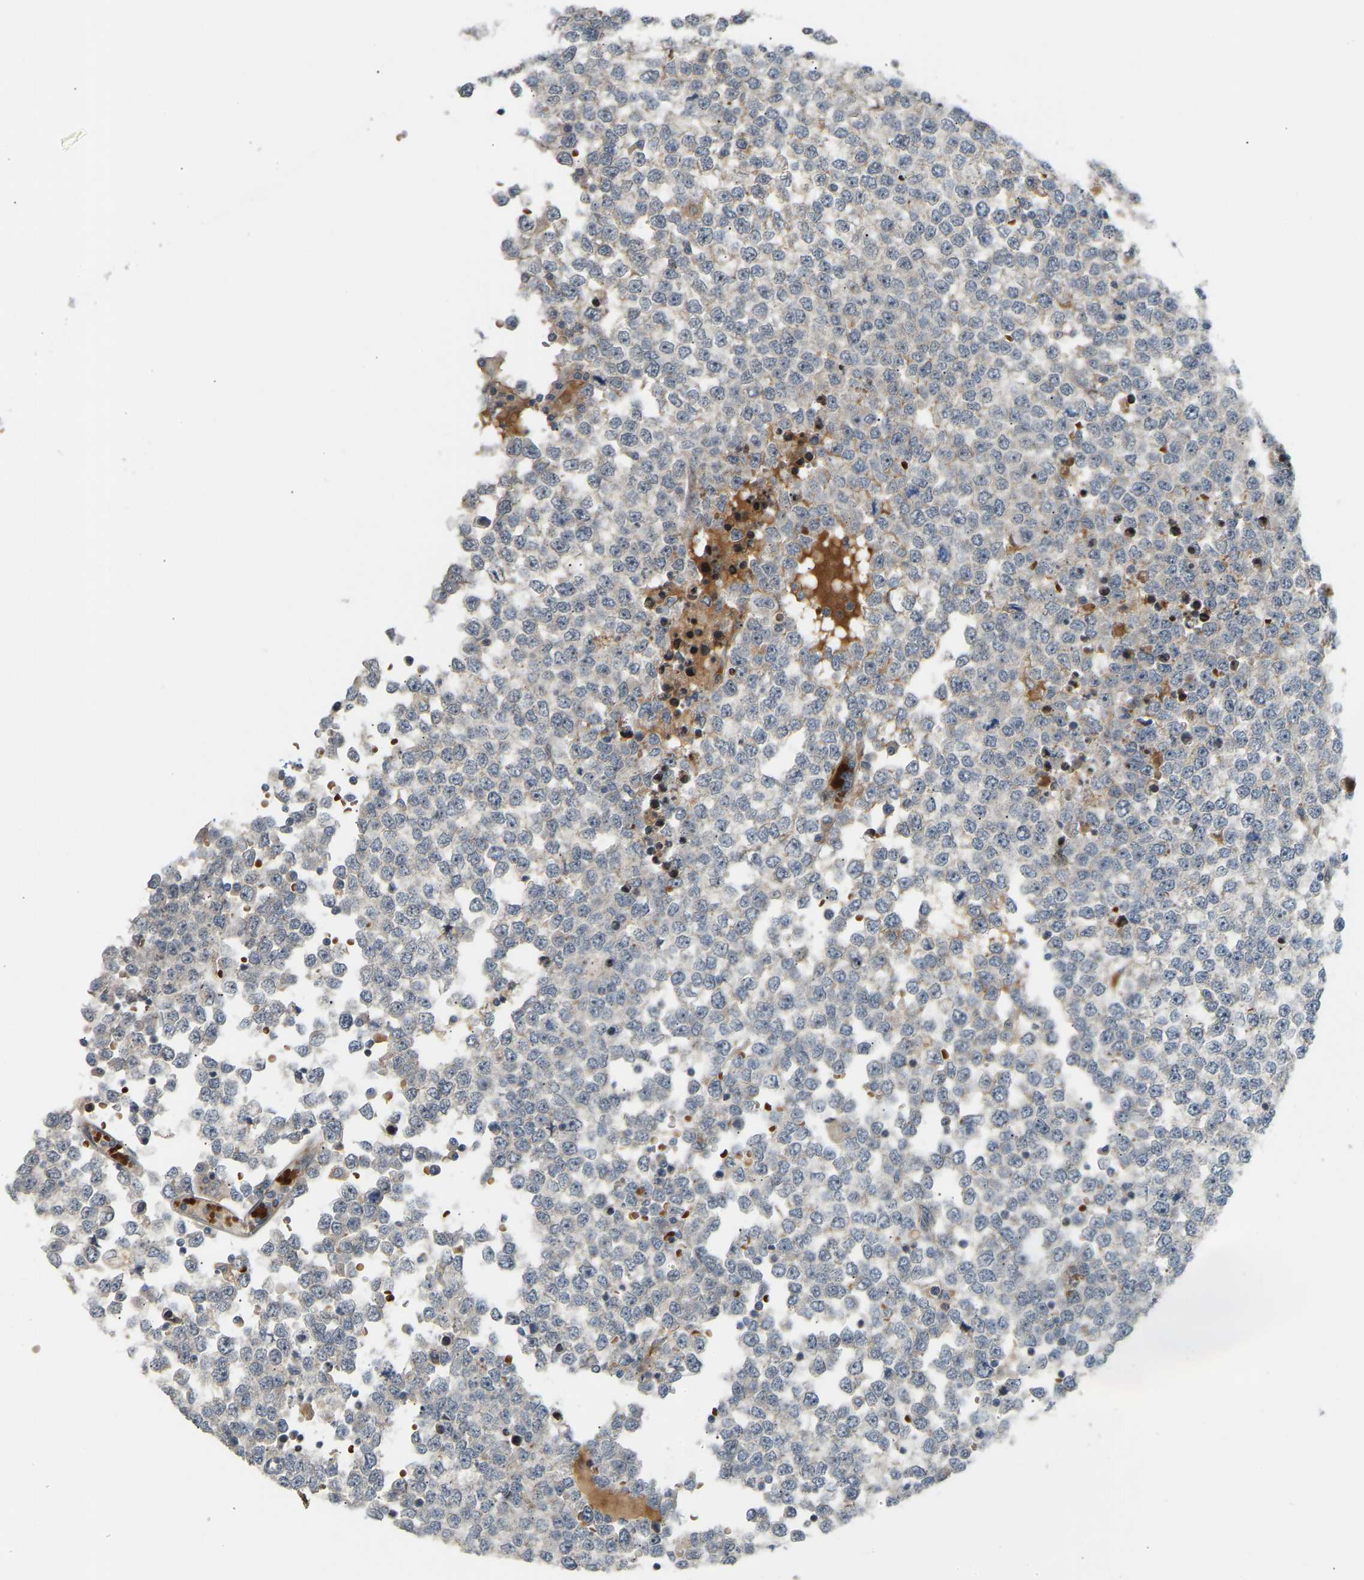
{"staining": {"intensity": "negative", "quantity": "none", "location": "none"}, "tissue": "testis cancer", "cell_type": "Tumor cells", "image_type": "cancer", "snomed": [{"axis": "morphology", "description": "Seminoma, NOS"}, {"axis": "topography", "description": "Testis"}], "caption": "Testis cancer was stained to show a protein in brown. There is no significant expression in tumor cells.", "gene": "POGLUT2", "patient": {"sex": "male", "age": 65}}